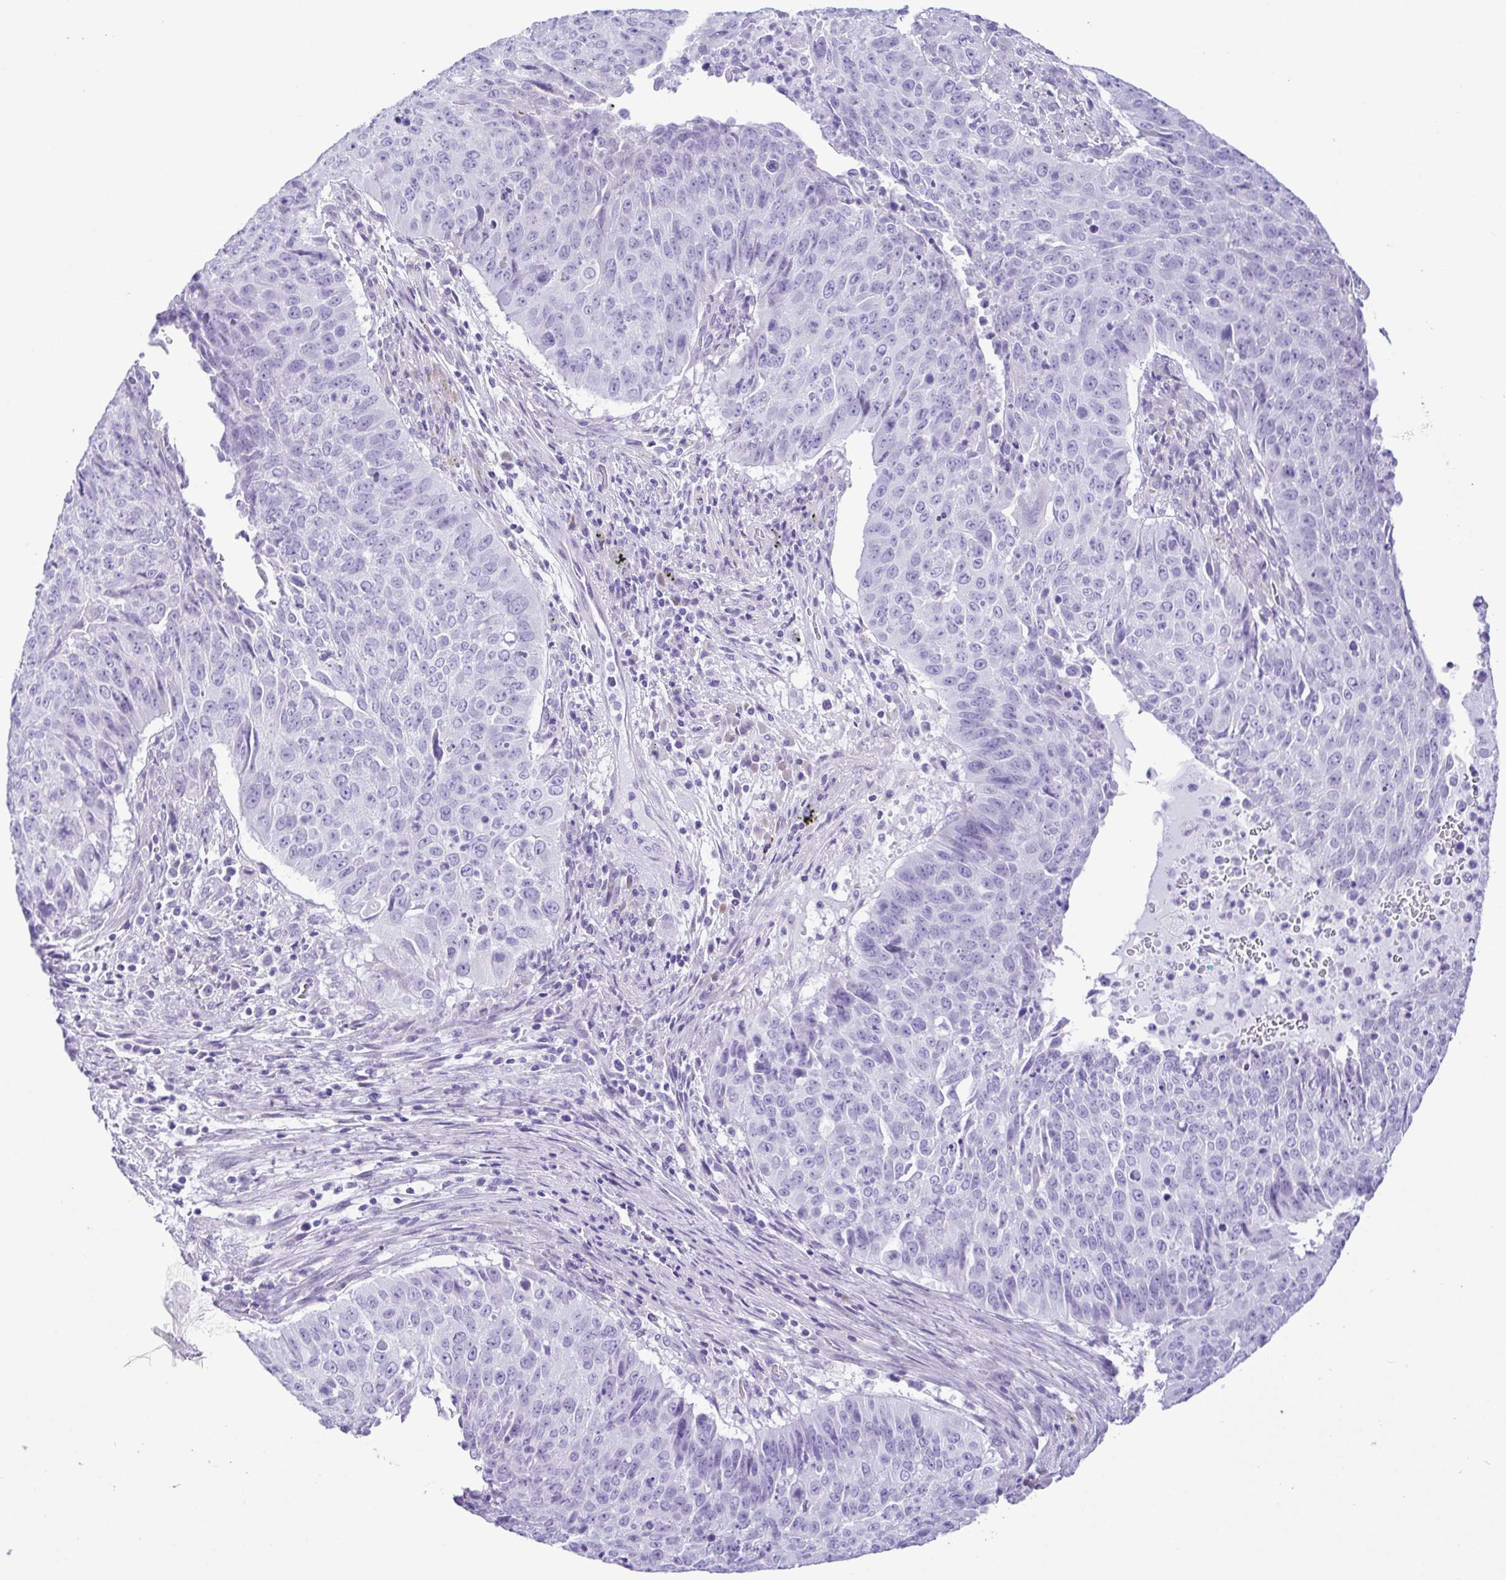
{"staining": {"intensity": "negative", "quantity": "none", "location": "none"}, "tissue": "lung cancer", "cell_type": "Tumor cells", "image_type": "cancer", "snomed": [{"axis": "morphology", "description": "Normal tissue, NOS"}, {"axis": "morphology", "description": "Squamous cell carcinoma, NOS"}, {"axis": "topography", "description": "Bronchus"}, {"axis": "topography", "description": "Lung"}], "caption": "Lung cancer was stained to show a protein in brown. There is no significant staining in tumor cells. Brightfield microscopy of immunohistochemistry stained with DAB (3,3'-diaminobenzidine) (brown) and hematoxylin (blue), captured at high magnification.", "gene": "PAK3", "patient": {"sex": "male", "age": 64}}